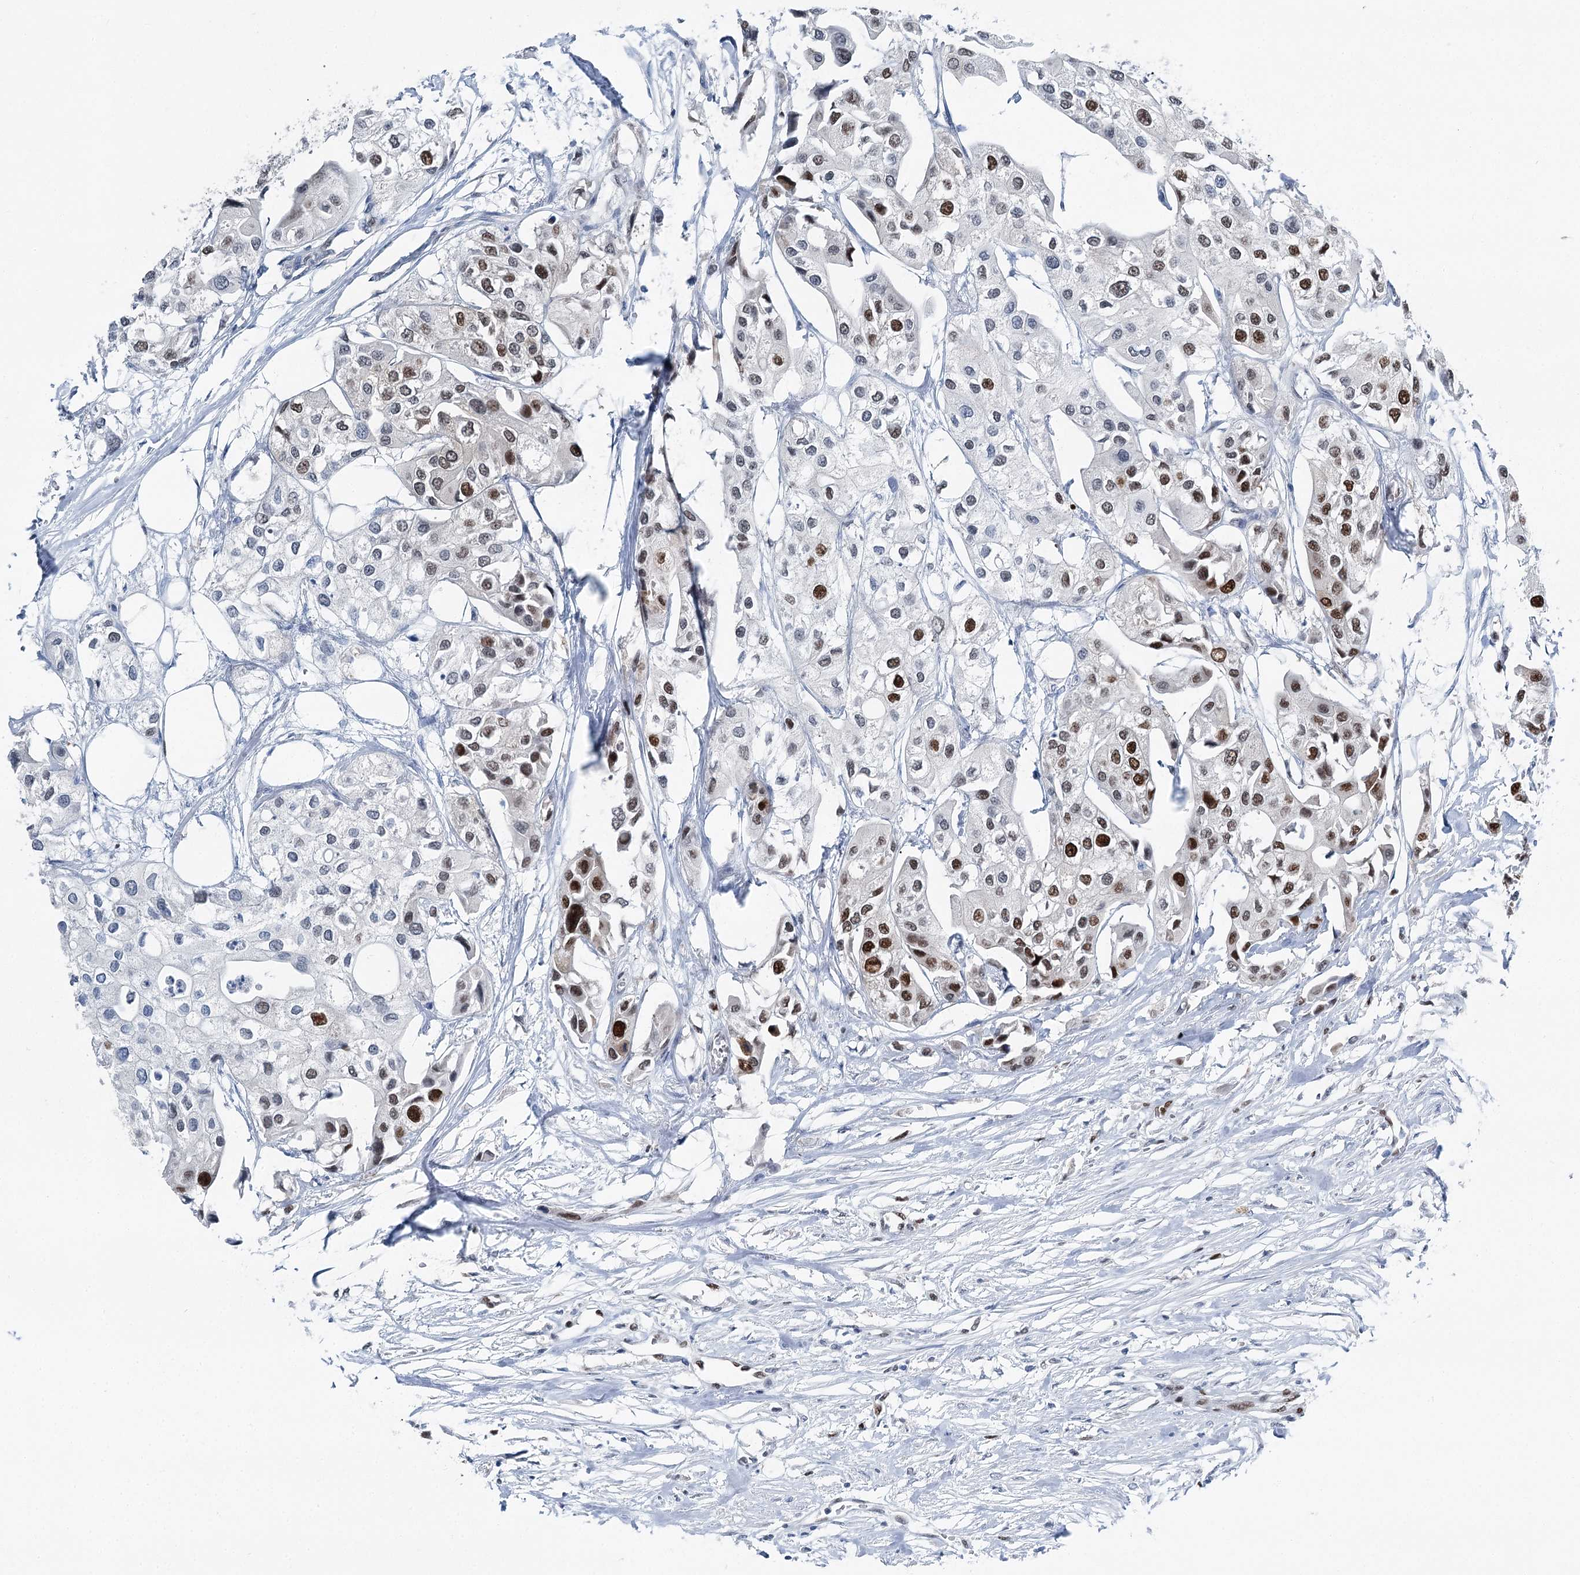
{"staining": {"intensity": "strong", "quantity": "<25%", "location": "nuclear"}, "tissue": "urothelial cancer", "cell_type": "Tumor cells", "image_type": "cancer", "snomed": [{"axis": "morphology", "description": "Urothelial carcinoma, High grade"}, {"axis": "topography", "description": "Urinary bladder"}], "caption": "Urothelial cancer tissue exhibits strong nuclear staining in about <25% of tumor cells, visualized by immunohistochemistry. The staining was performed using DAB, with brown indicating positive protein expression. Nuclei are stained blue with hematoxylin.", "gene": "HAT1", "patient": {"sex": "male", "age": 64}}